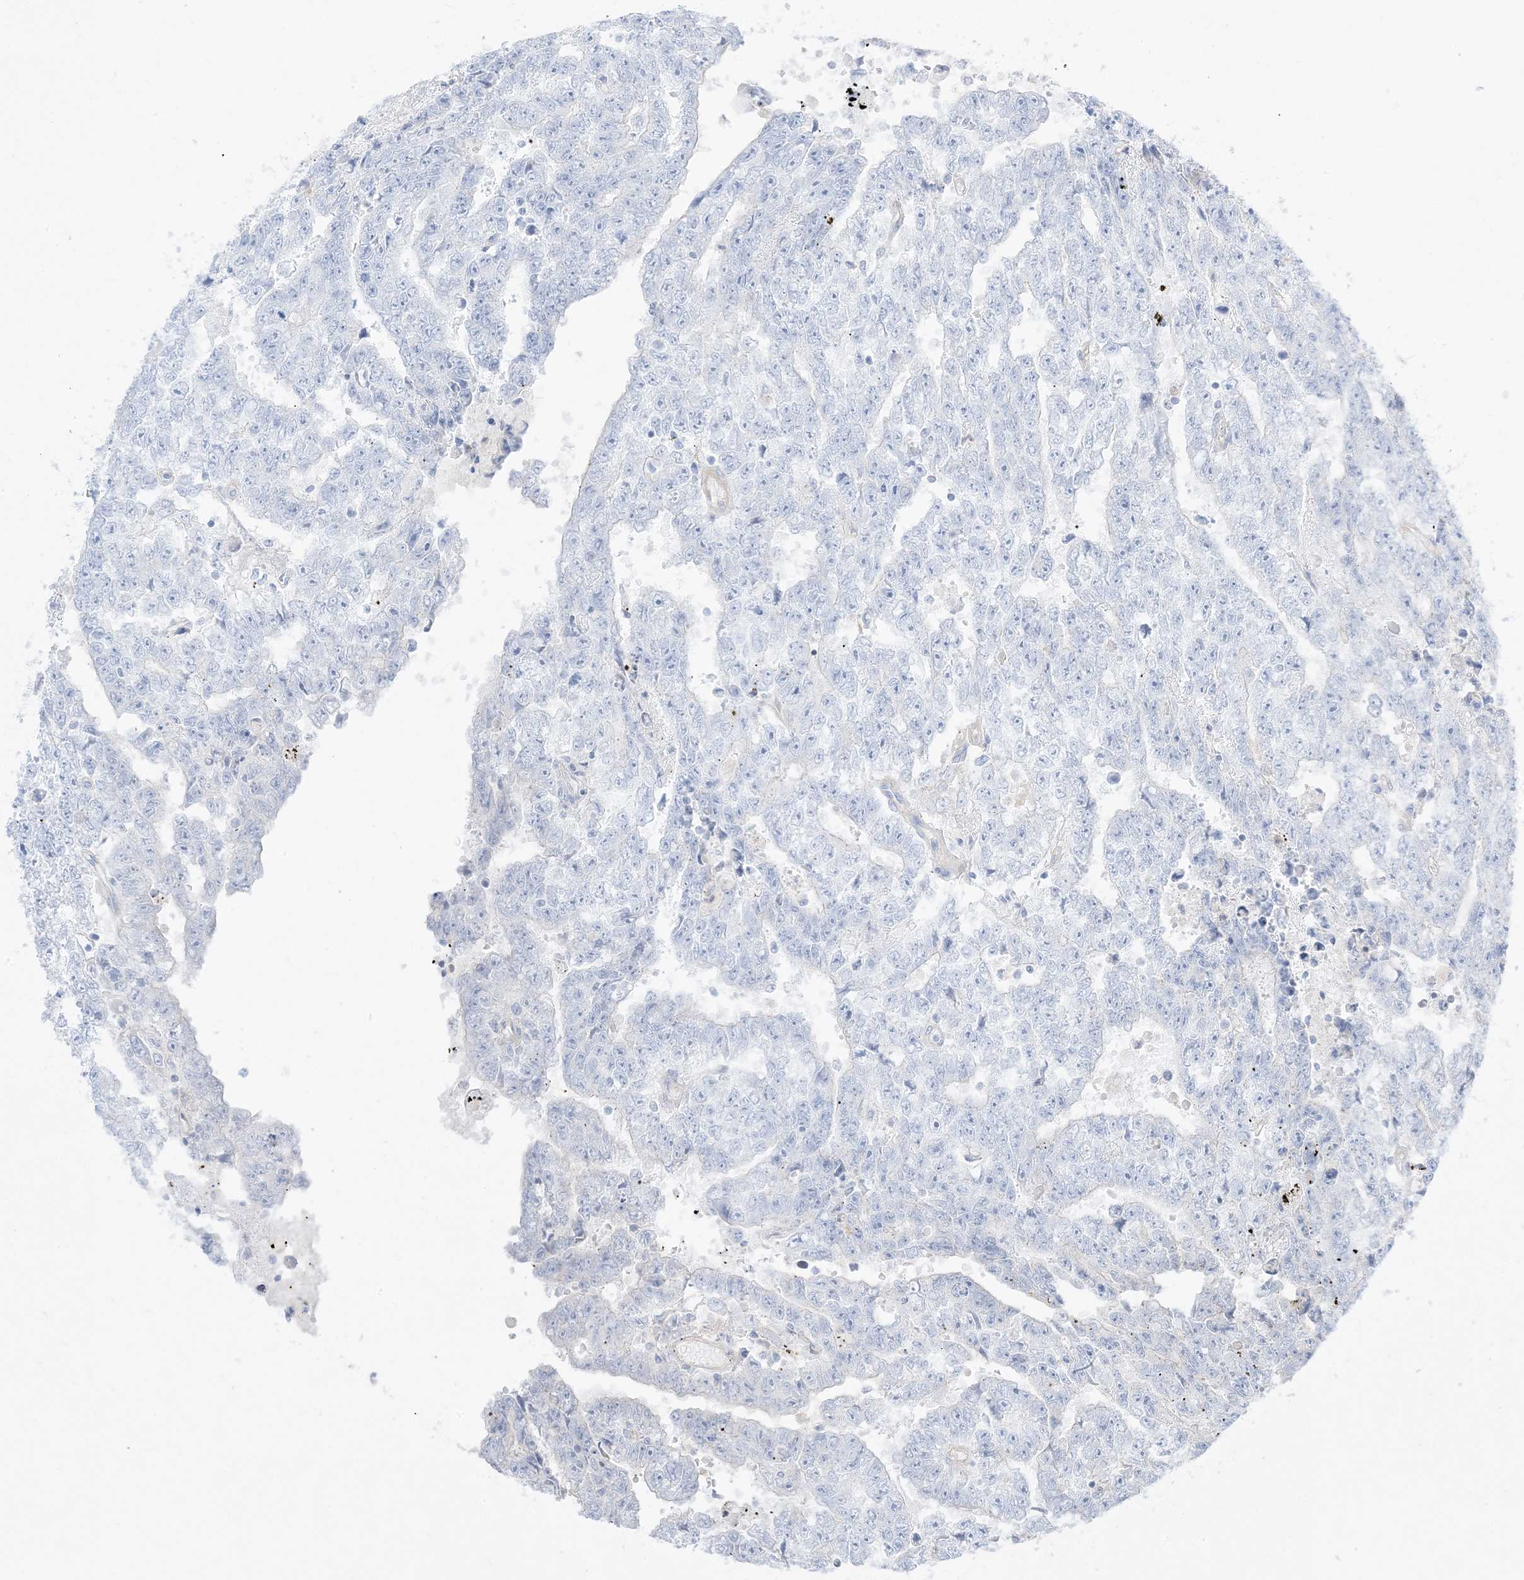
{"staining": {"intensity": "negative", "quantity": "none", "location": "none"}, "tissue": "testis cancer", "cell_type": "Tumor cells", "image_type": "cancer", "snomed": [{"axis": "morphology", "description": "Carcinoma, Embryonal, NOS"}, {"axis": "topography", "description": "Testis"}], "caption": "Tumor cells are negative for brown protein staining in embryonal carcinoma (testis).", "gene": "ARHGEF9", "patient": {"sex": "male", "age": 25}}